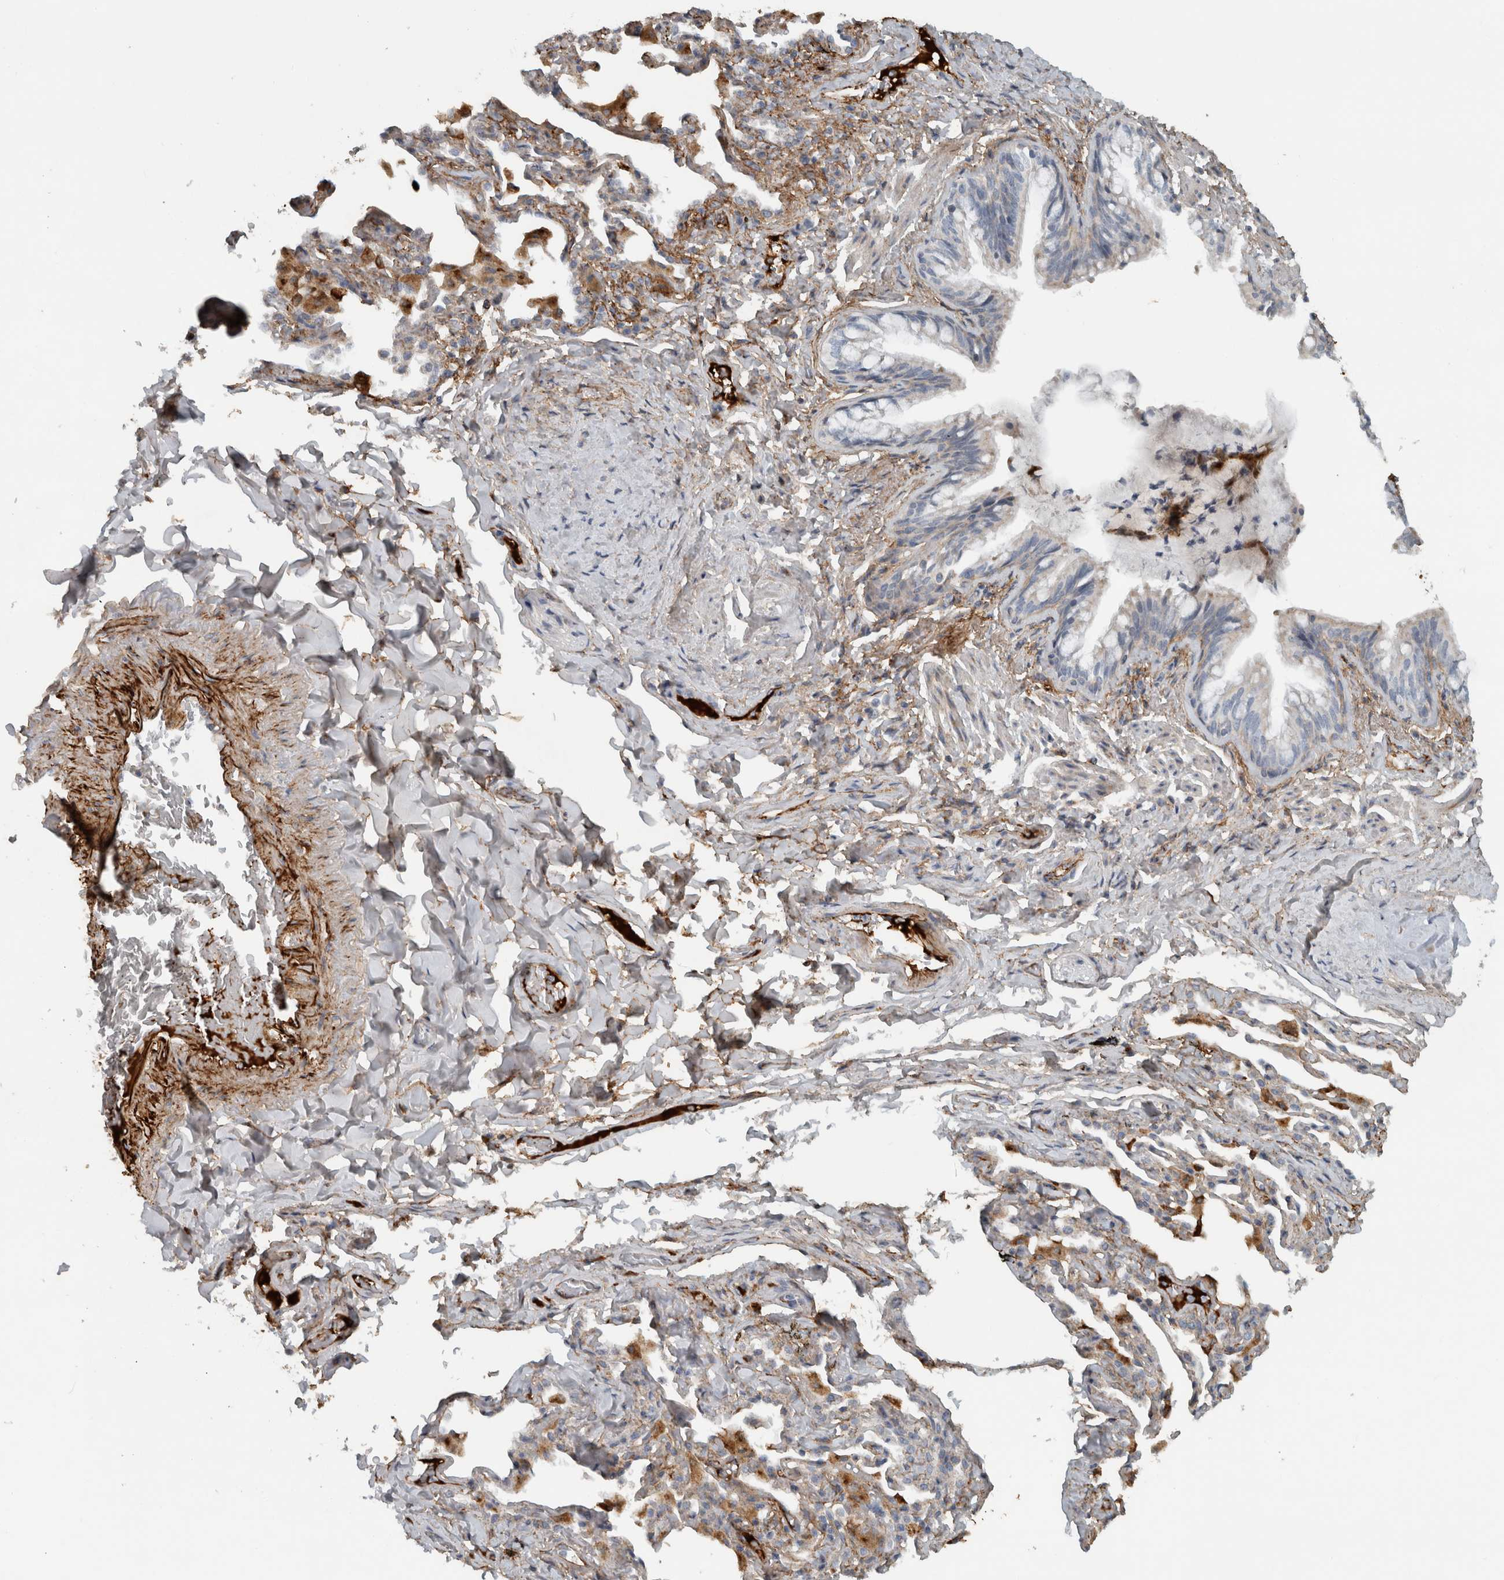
{"staining": {"intensity": "moderate", "quantity": "<25%", "location": "cytoplasmic/membranous"}, "tissue": "bronchus", "cell_type": "Respiratory epithelial cells", "image_type": "normal", "snomed": [{"axis": "morphology", "description": "Normal tissue, NOS"}, {"axis": "morphology", "description": "Inflammation, NOS"}, {"axis": "topography", "description": "Bronchus"}, {"axis": "topography", "description": "Lung"}], "caption": "Moderate cytoplasmic/membranous staining is present in approximately <25% of respiratory epithelial cells in normal bronchus. (DAB IHC, brown staining for protein, blue staining for nuclei).", "gene": "FN1", "patient": {"sex": "female", "age": 46}}